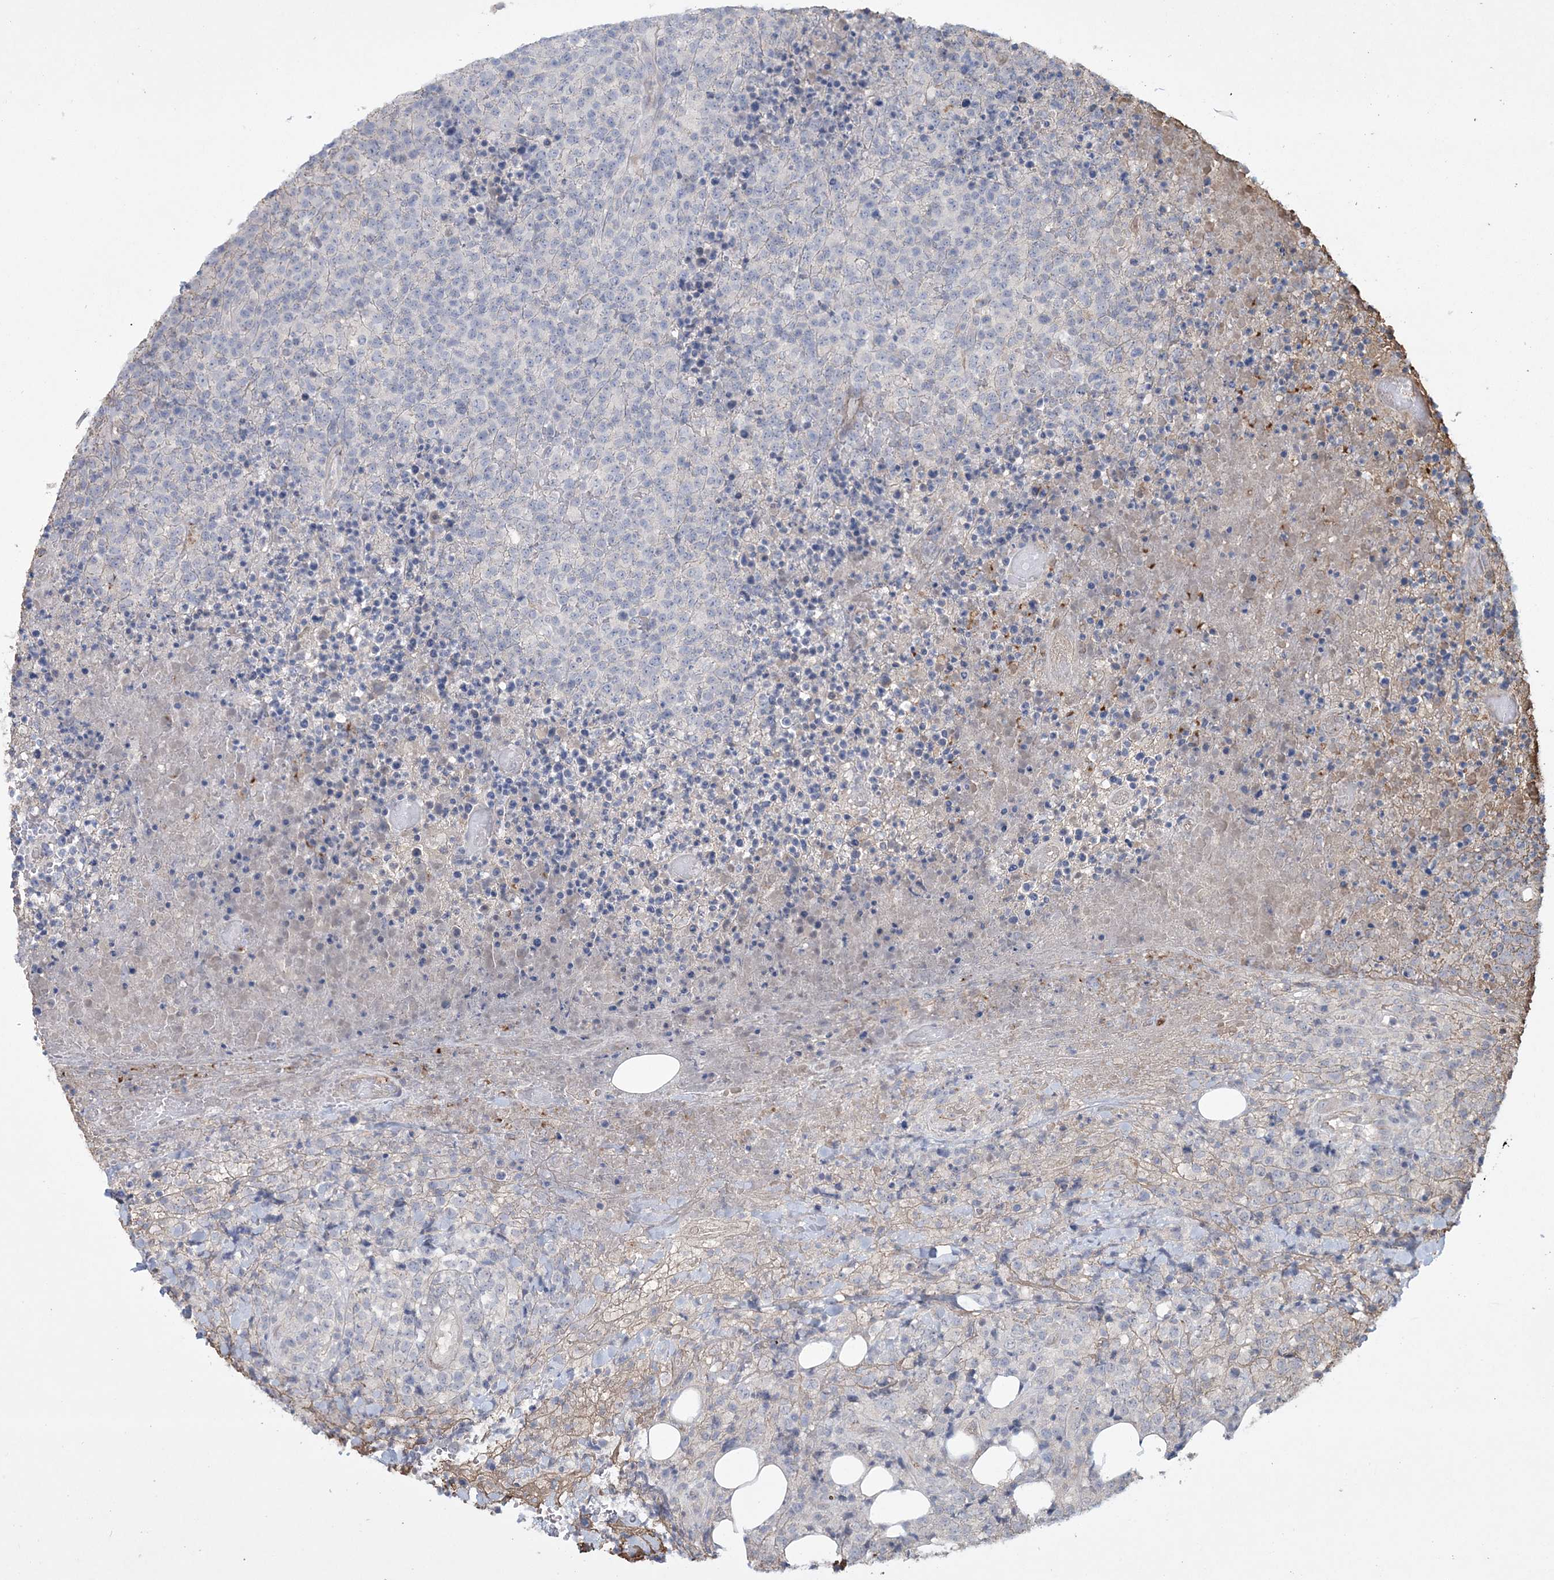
{"staining": {"intensity": "negative", "quantity": "none", "location": "none"}, "tissue": "lymphoma", "cell_type": "Tumor cells", "image_type": "cancer", "snomed": [{"axis": "morphology", "description": "Malignant lymphoma, non-Hodgkin's type, High grade"}, {"axis": "topography", "description": "Lymph node"}], "caption": "Tumor cells show no significant staining in malignant lymphoma, non-Hodgkin's type (high-grade).", "gene": "DPCD", "patient": {"sex": "male", "age": 13}}